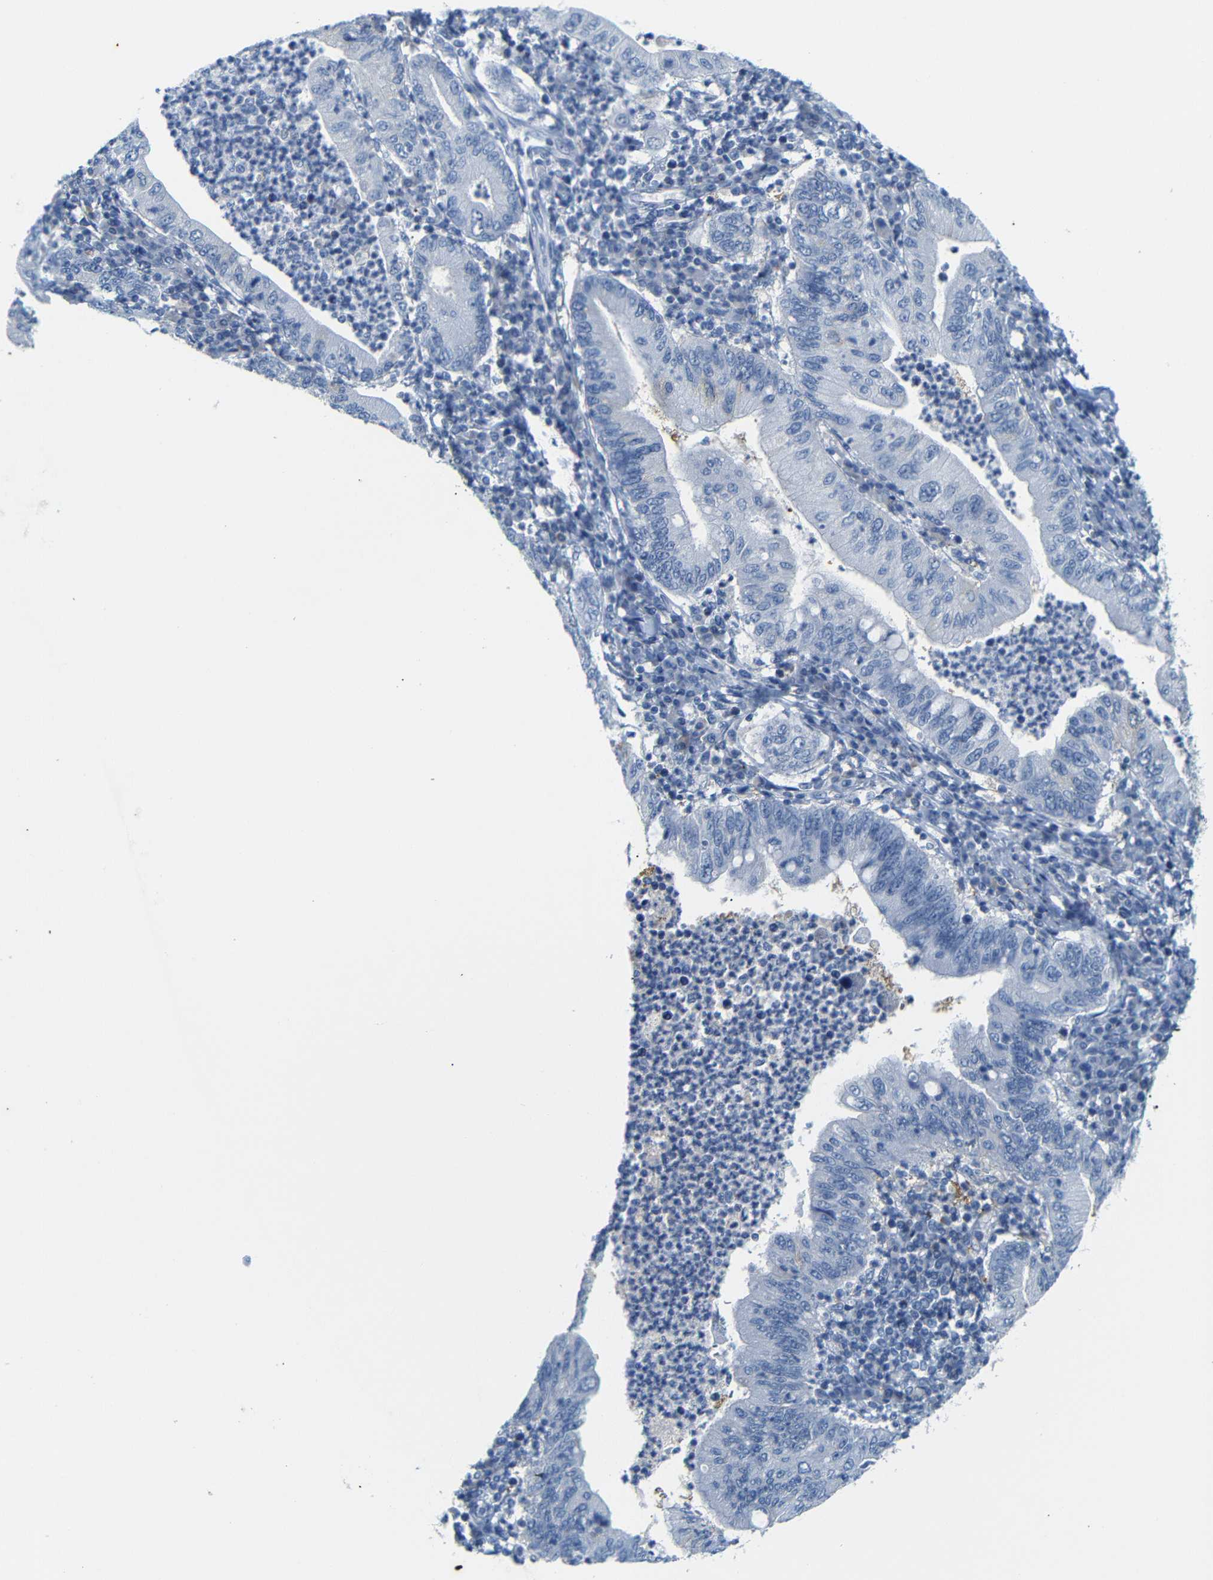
{"staining": {"intensity": "negative", "quantity": "none", "location": "none"}, "tissue": "stomach cancer", "cell_type": "Tumor cells", "image_type": "cancer", "snomed": [{"axis": "morphology", "description": "Normal tissue, NOS"}, {"axis": "morphology", "description": "Adenocarcinoma, NOS"}, {"axis": "topography", "description": "Esophagus"}, {"axis": "topography", "description": "Stomach, upper"}, {"axis": "topography", "description": "Peripheral nerve tissue"}], "caption": "Immunohistochemical staining of adenocarcinoma (stomach) demonstrates no significant positivity in tumor cells.", "gene": "FCRL1", "patient": {"sex": "male", "age": 62}}